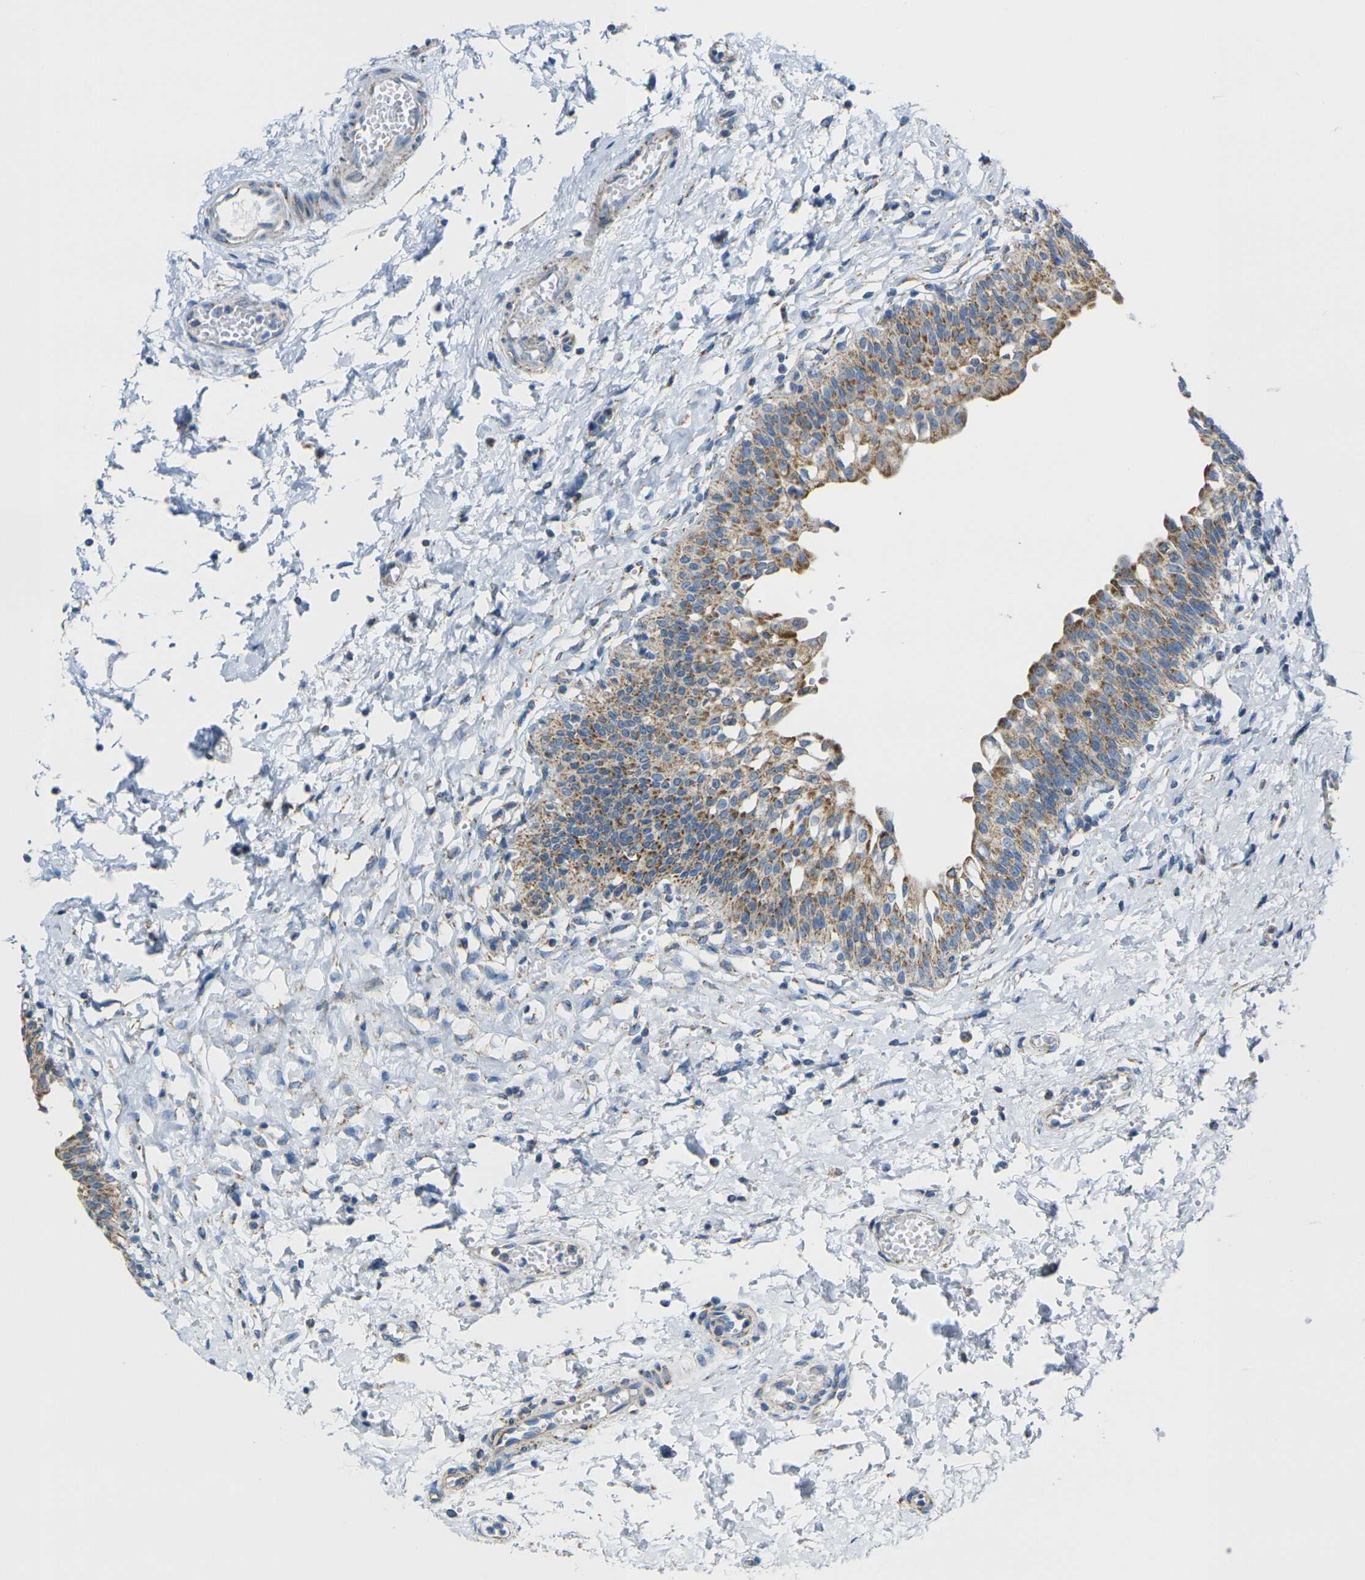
{"staining": {"intensity": "moderate", "quantity": "25%-75%", "location": "cytoplasmic/membranous"}, "tissue": "urinary bladder", "cell_type": "Urothelial cells", "image_type": "normal", "snomed": [{"axis": "morphology", "description": "Normal tissue, NOS"}, {"axis": "topography", "description": "Urinary bladder"}], "caption": "About 25%-75% of urothelial cells in normal human urinary bladder show moderate cytoplasmic/membranous protein staining as visualized by brown immunohistochemical staining.", "gene": "TMEM204", "patient": {"sex": "male", "age": 55}}